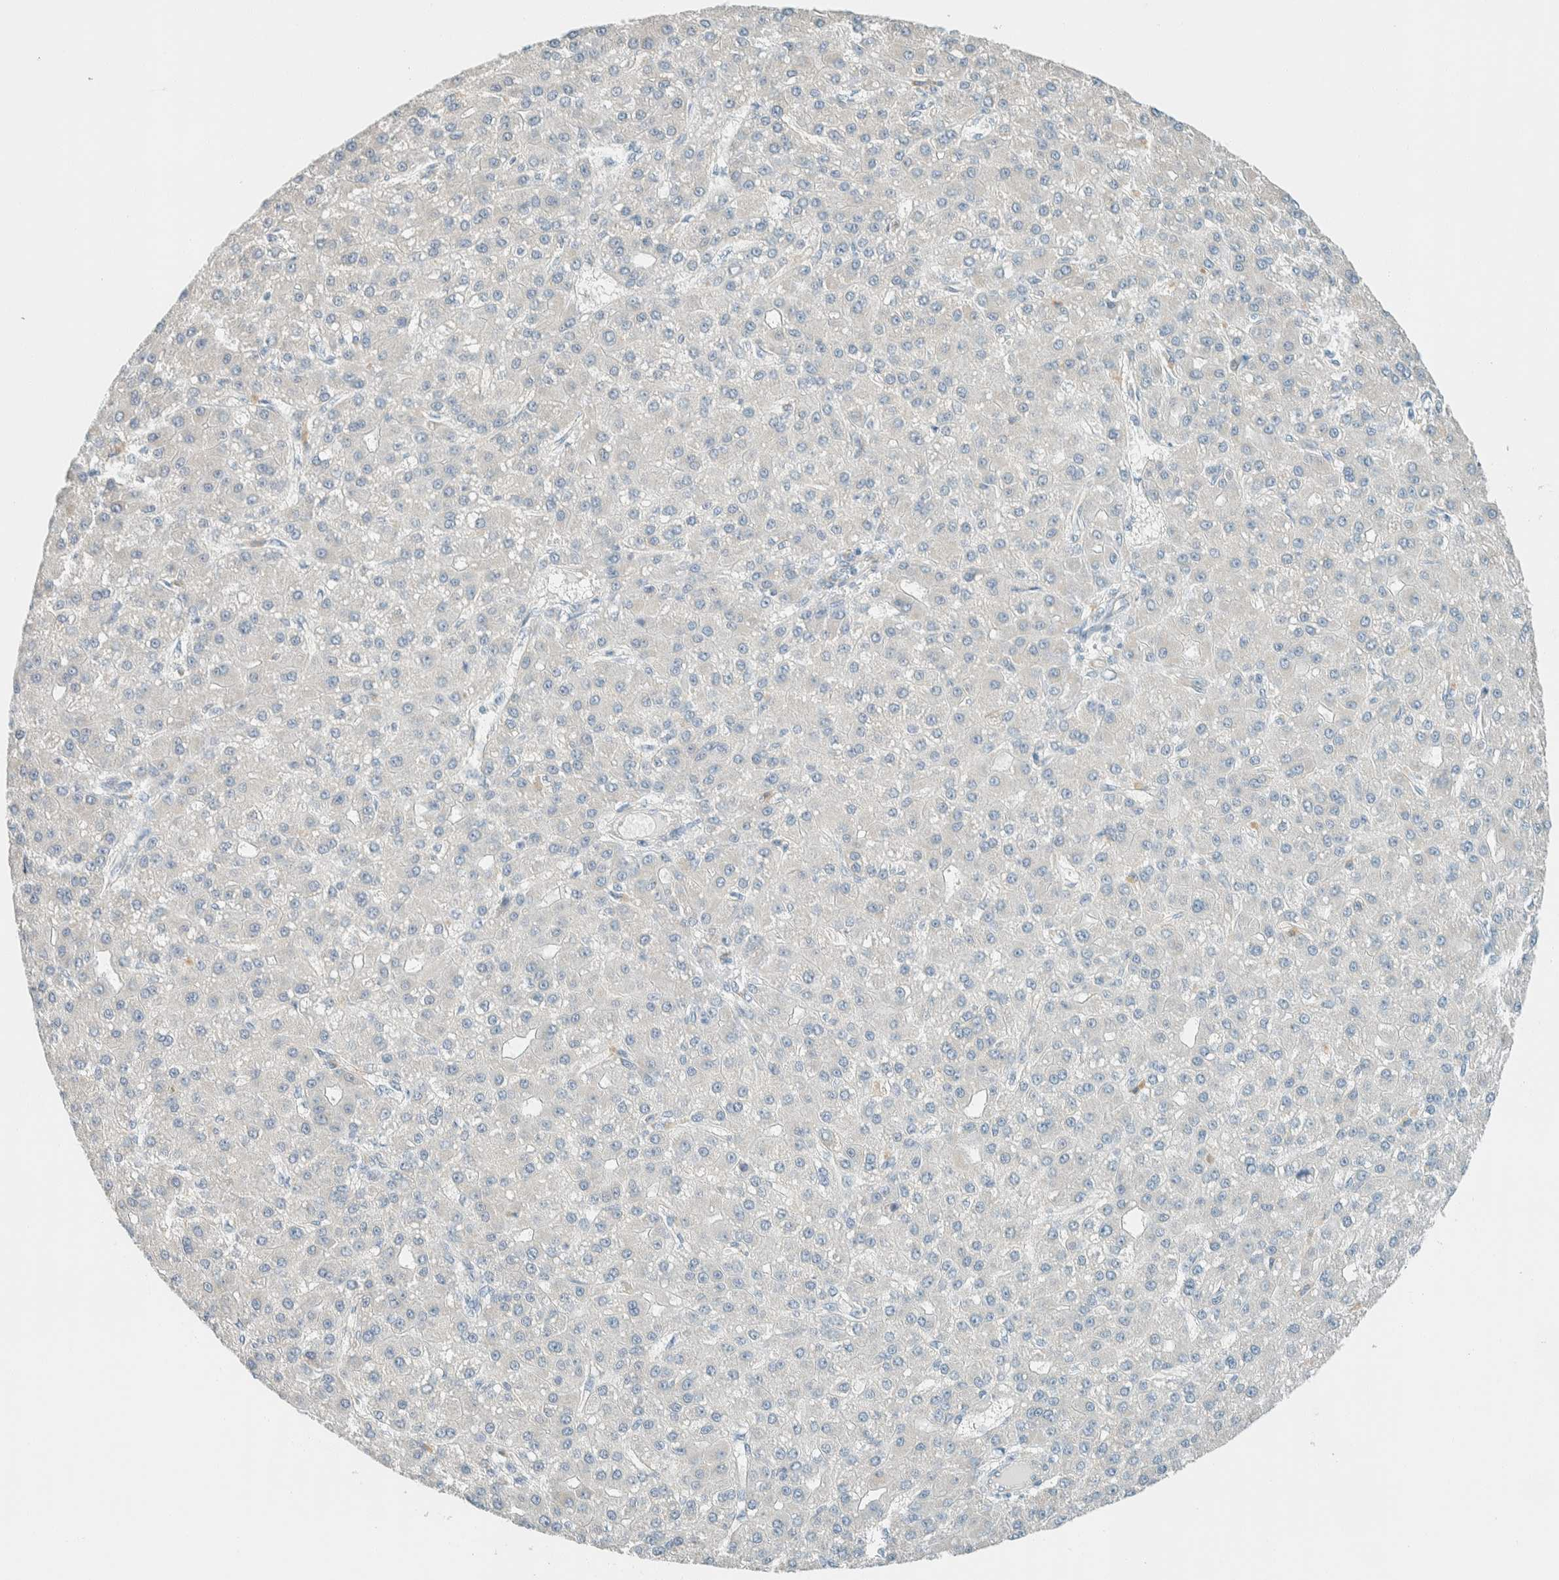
{"staining": {"intensity": "negative", "quantity": "none", "location": "none"}, "tissue": "liver cancer", "cell_type": "Tumor cells", "image_type": "cancer", "snomed": [{"axis": "morphology", "description": "Carcinoma, Hepatocellular, NOS"}, {"axis": "topography", "description": "Liver"}], "caption": "IHC image of human liver cancer stained for a protein (brown), which exhibits no staining in tumor cells.", "gene": "SLFN12", "patient": {"sex": "male", "age": 67}}